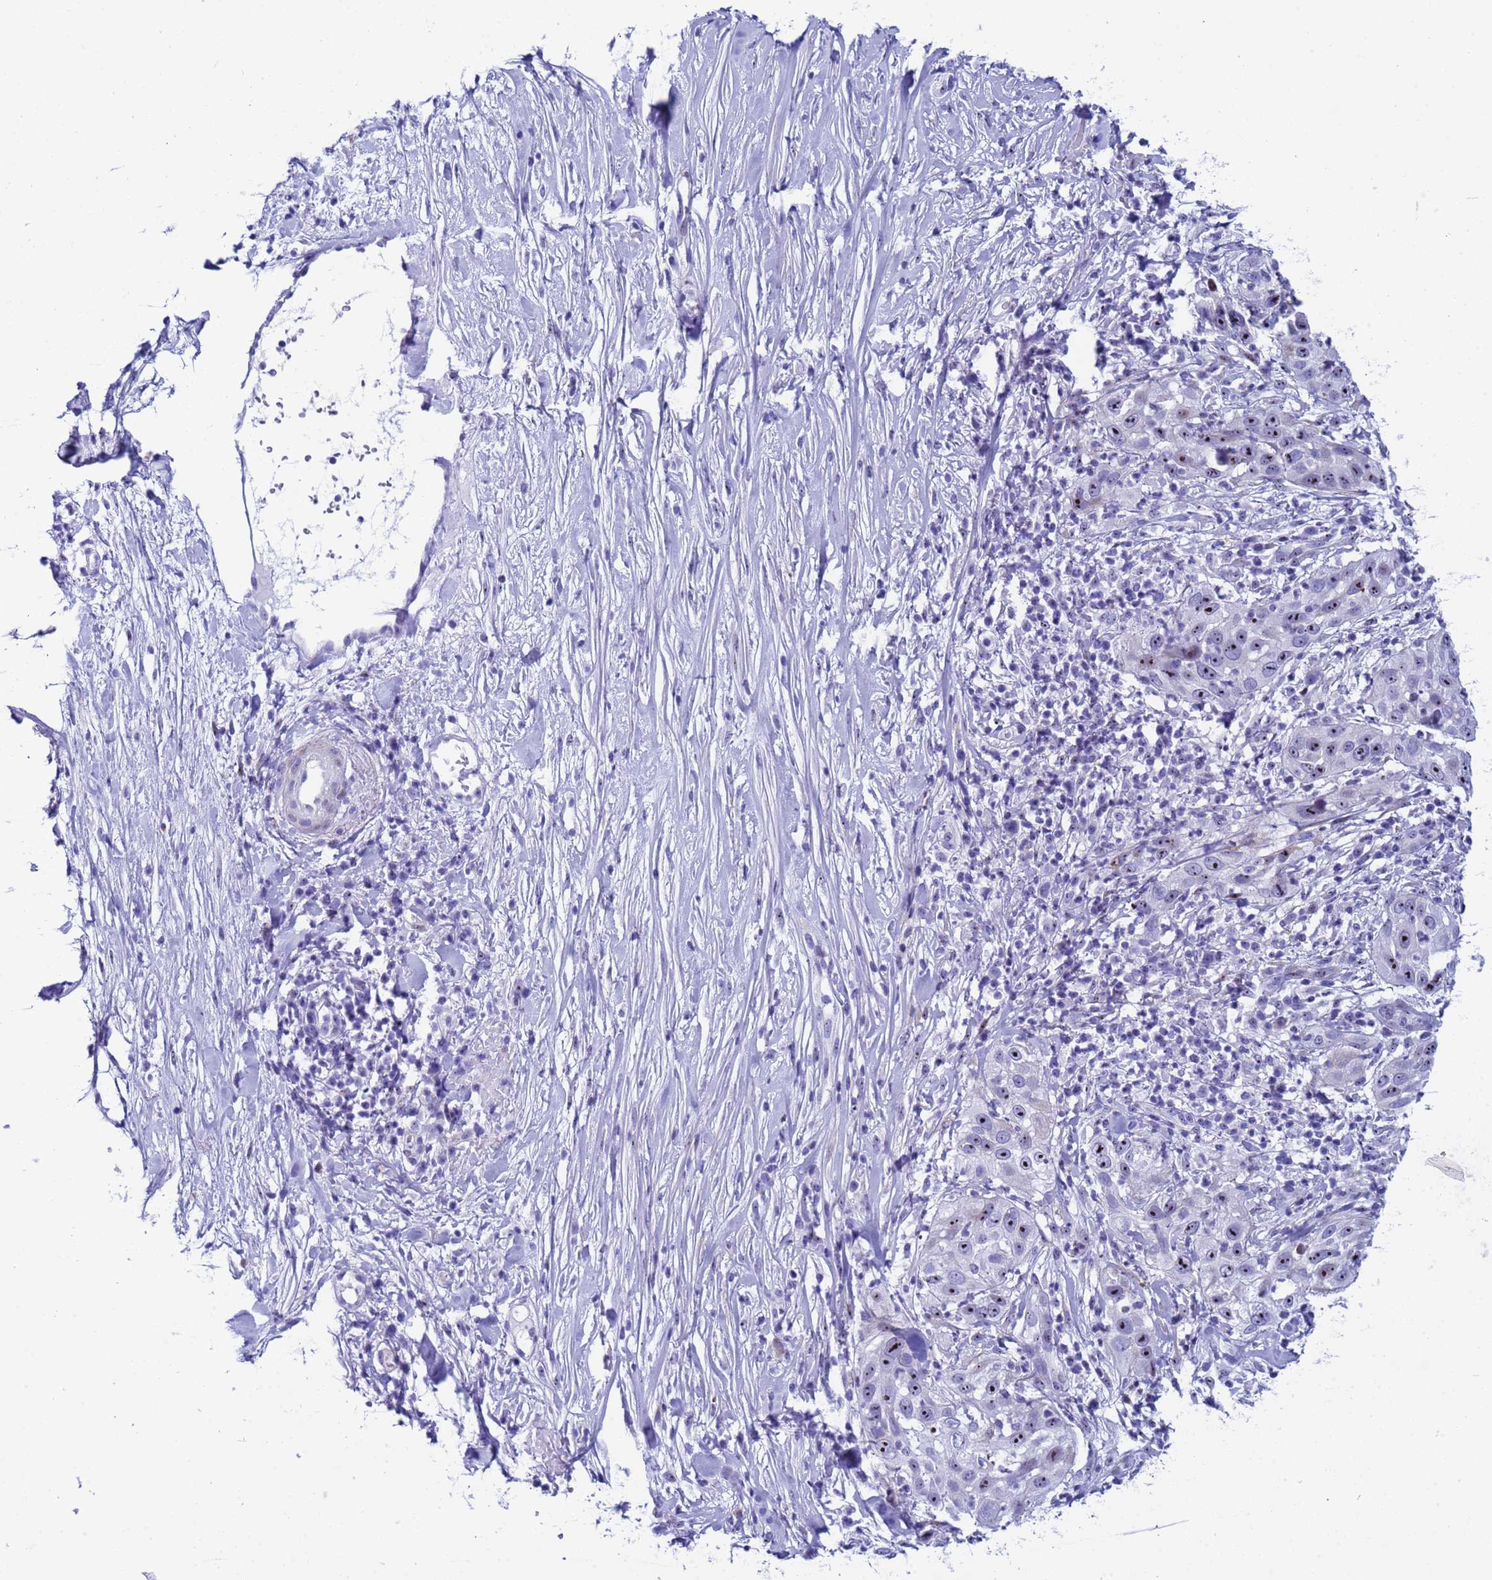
{"staining": {"intensity": "moderate", "quantity": "<25%", "location": "nuclear"}, "tissue": "skin cancer", "cell_type": "Tumor cells", "image_type": "cancer", "snomed": [{"axis": "morphology", "description": "Squamous cell carcinoma, NOS"}, {"axis": "topography", "description": "Skin"}], "caption": "Moderate nuclear staining is seen in about <25% of tumor cells in squamous cell carcinoma (skin). (DAB (3,3'-diaminobenzidine) IHC, brown staining for protein, blue staining for nuclei).", "gene": "POP5", "patient": {"sex": "female", "age": 44}}